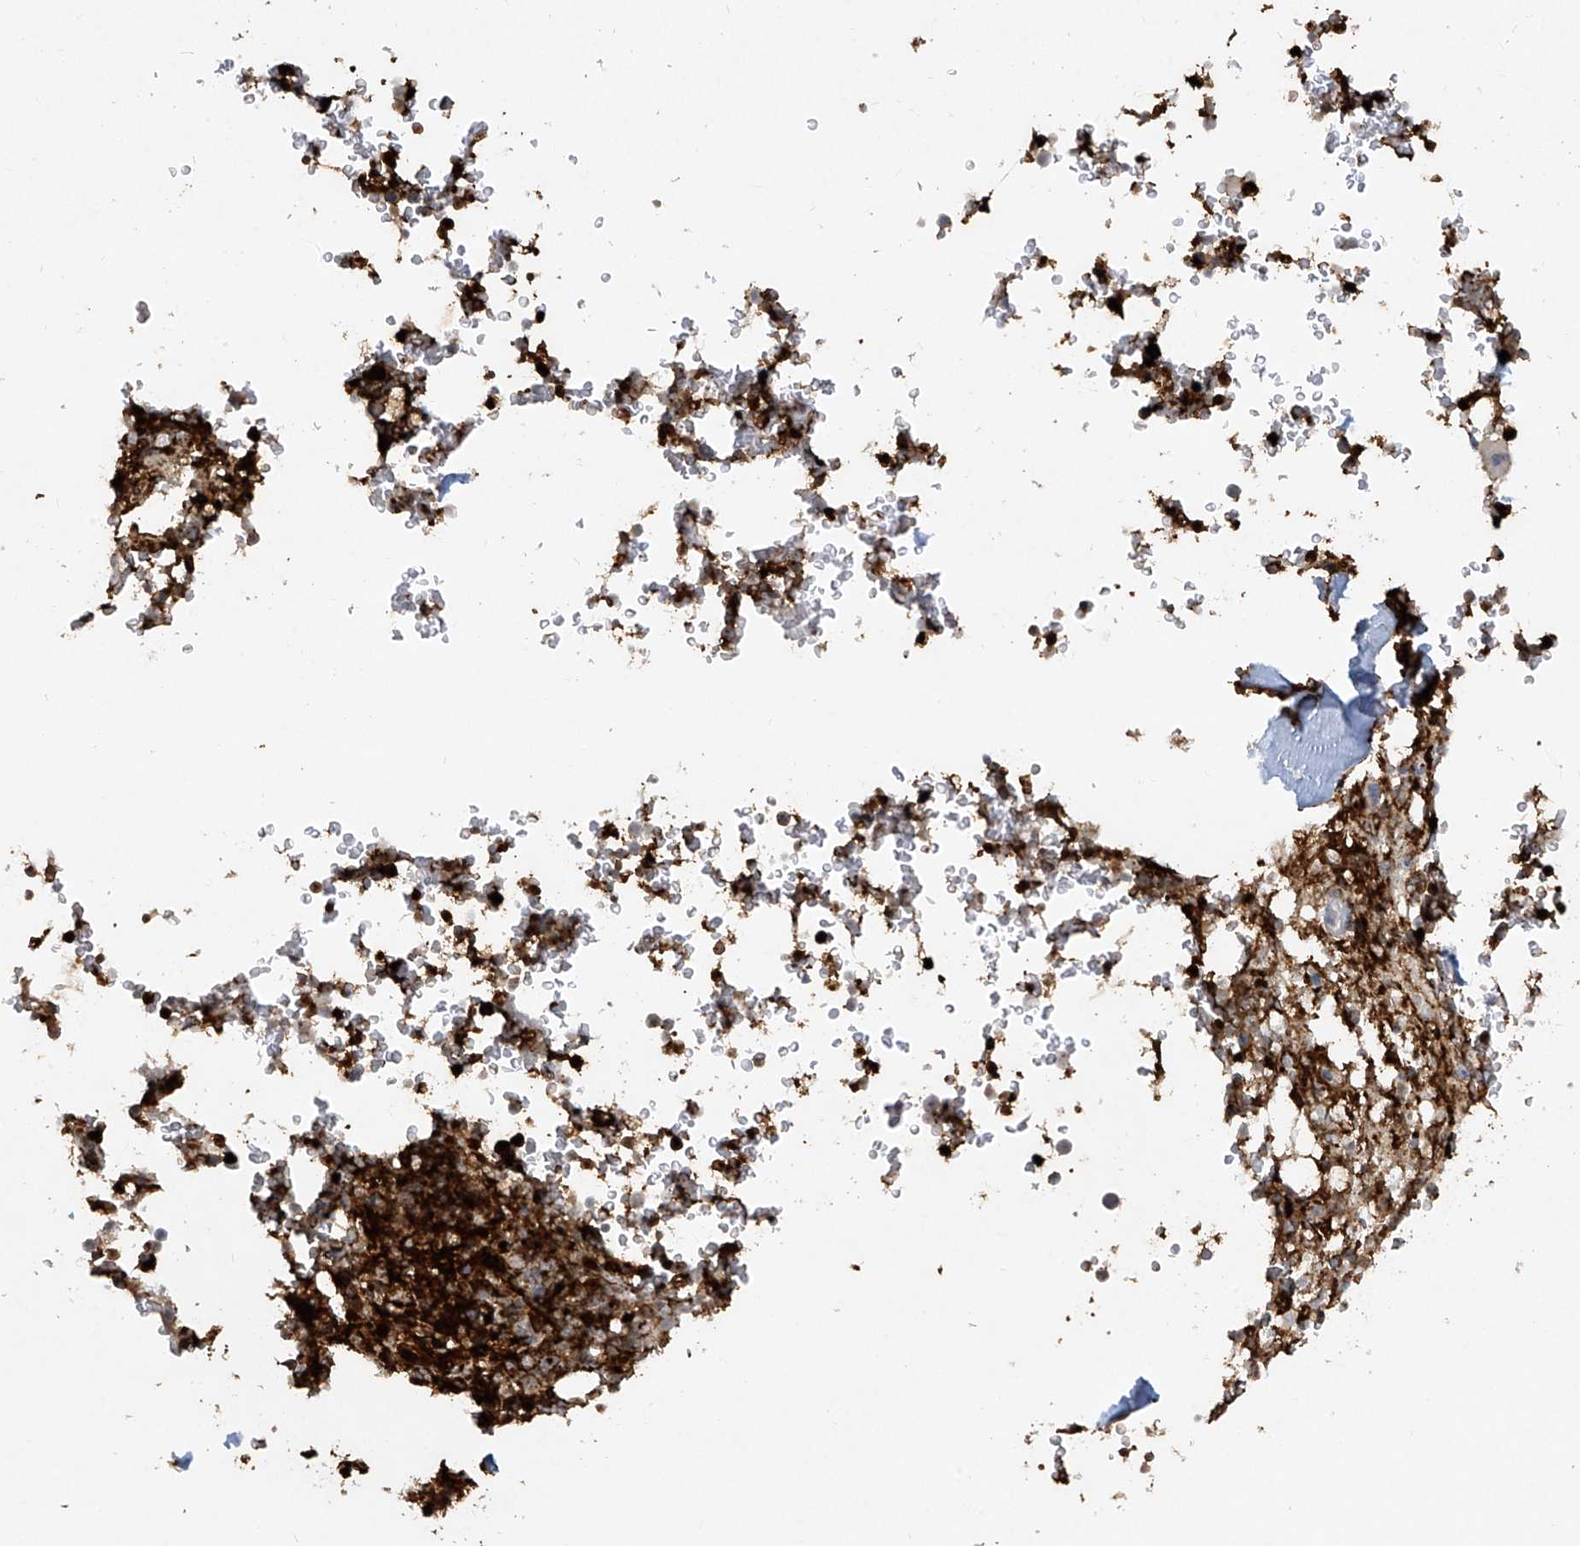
{"staining": {"intensity": "strong", "quantity": "25%-75%", "location": "cytoplasmic/membranous"}, "tissue": "bone marrow", "cell_type": "Hematopoietic cells", "image_type": "normal", "snomed": [{"axis": "morphology", "description": "Normal tissue, NOS"}, {"axis": "topography", "description": "Bone marrow"}], "caption": "A photomicrograph of human bone marrow stained for a protein exhibits strong cytoplasmic/membranous brown staining in hematopoietic cells.", "gene": "FCGR3A", "patient": {"sex": "male", "age": 58}}